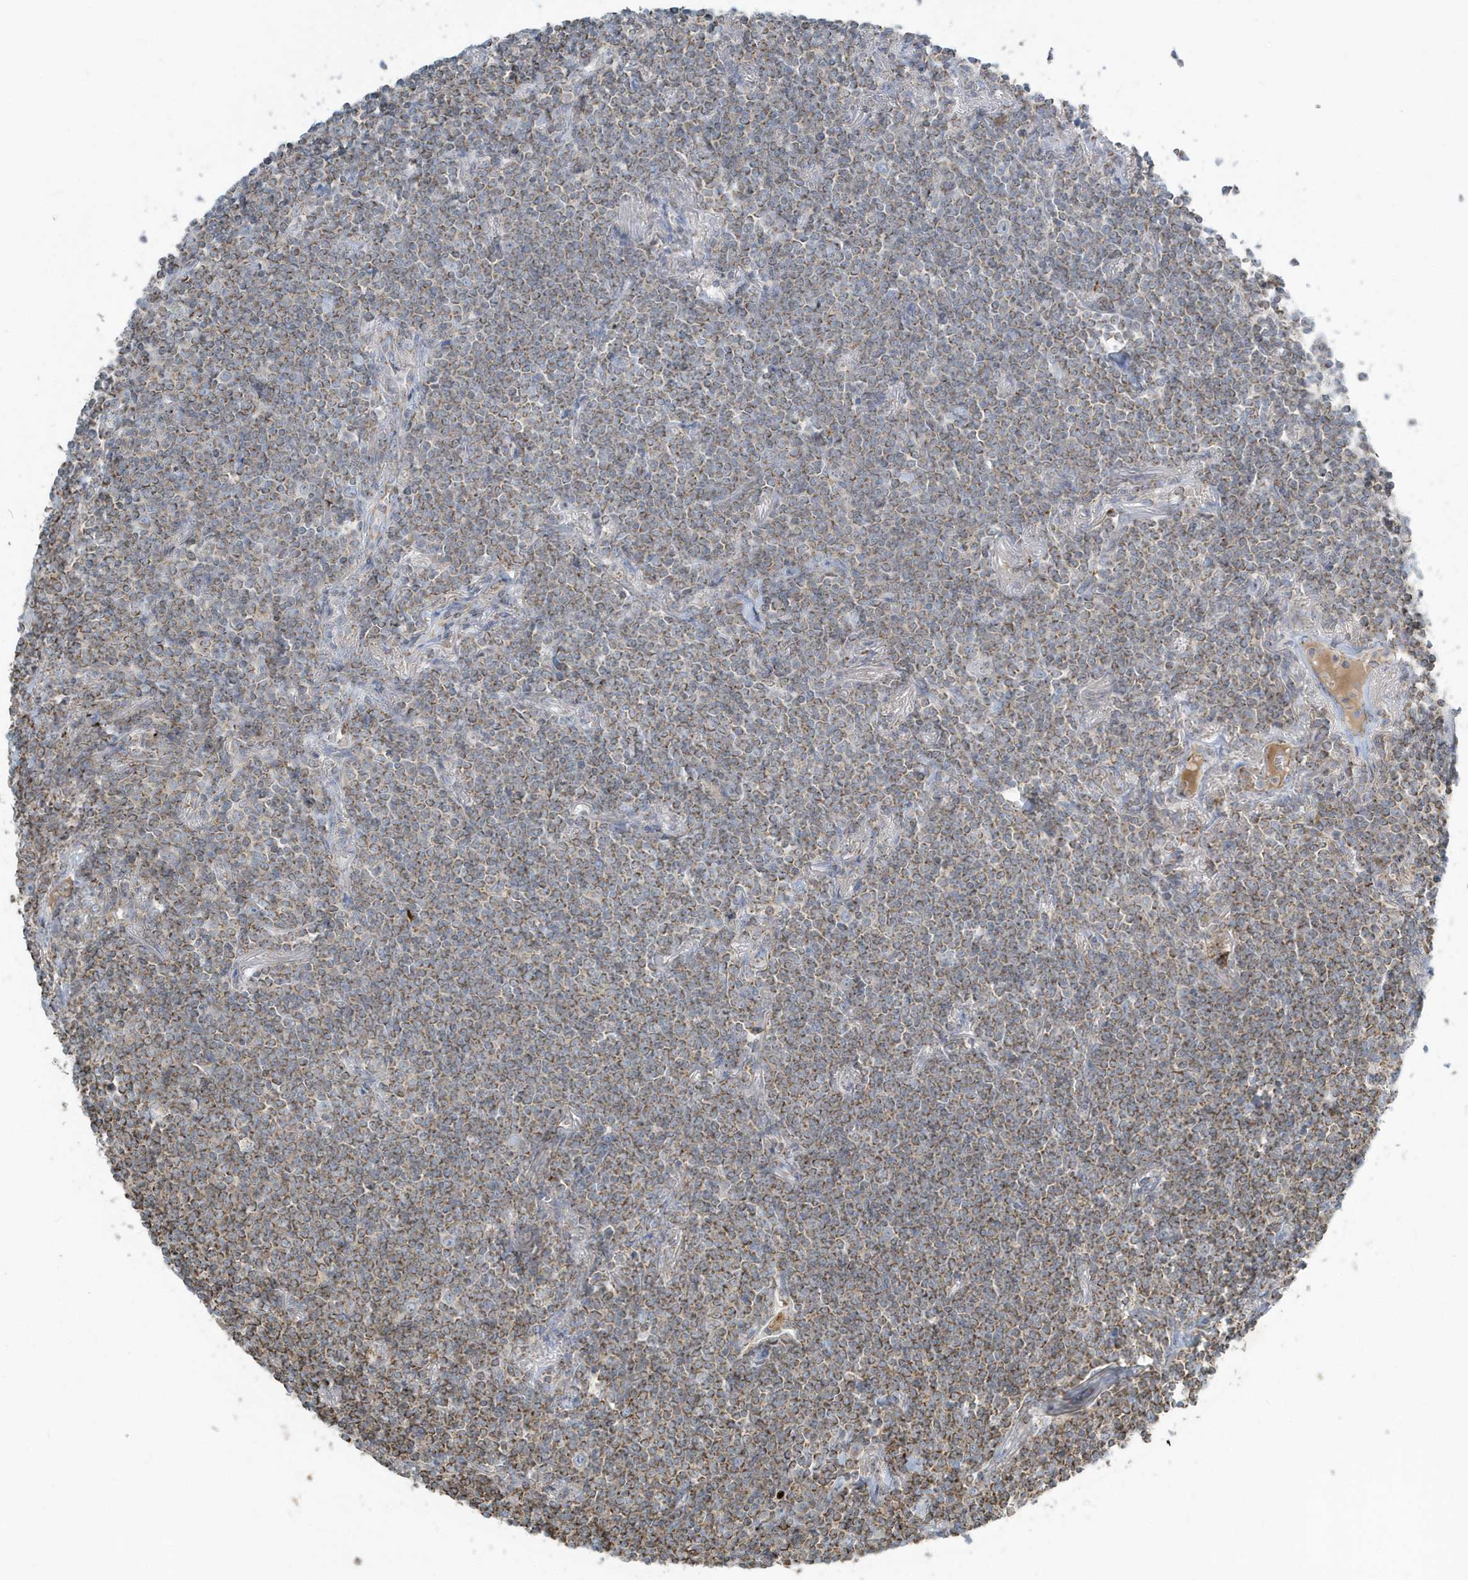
{"staining": {"intensity": "moderate", "quantity": ">75%", "location": "cytoplasmic/membranous"}, "tissue": "lymphoma", "cell_type": "Tumor cells", "image_type": "cancer", "snomed": [{"axis": "morphology", "description": "Malignant lymphoma, non-Hodgkin's type, Low grade"}, {"axis": "topography", "description": "Lung"}], "caption": "This is a micrograph of immunohistochemistry staining of lymphoma, which shows moderate expression in the cytoplasmic/membranous of tumor cells.", "gene": "RAB11FIP3", "patient": {"sex": "female", "age": 71}}